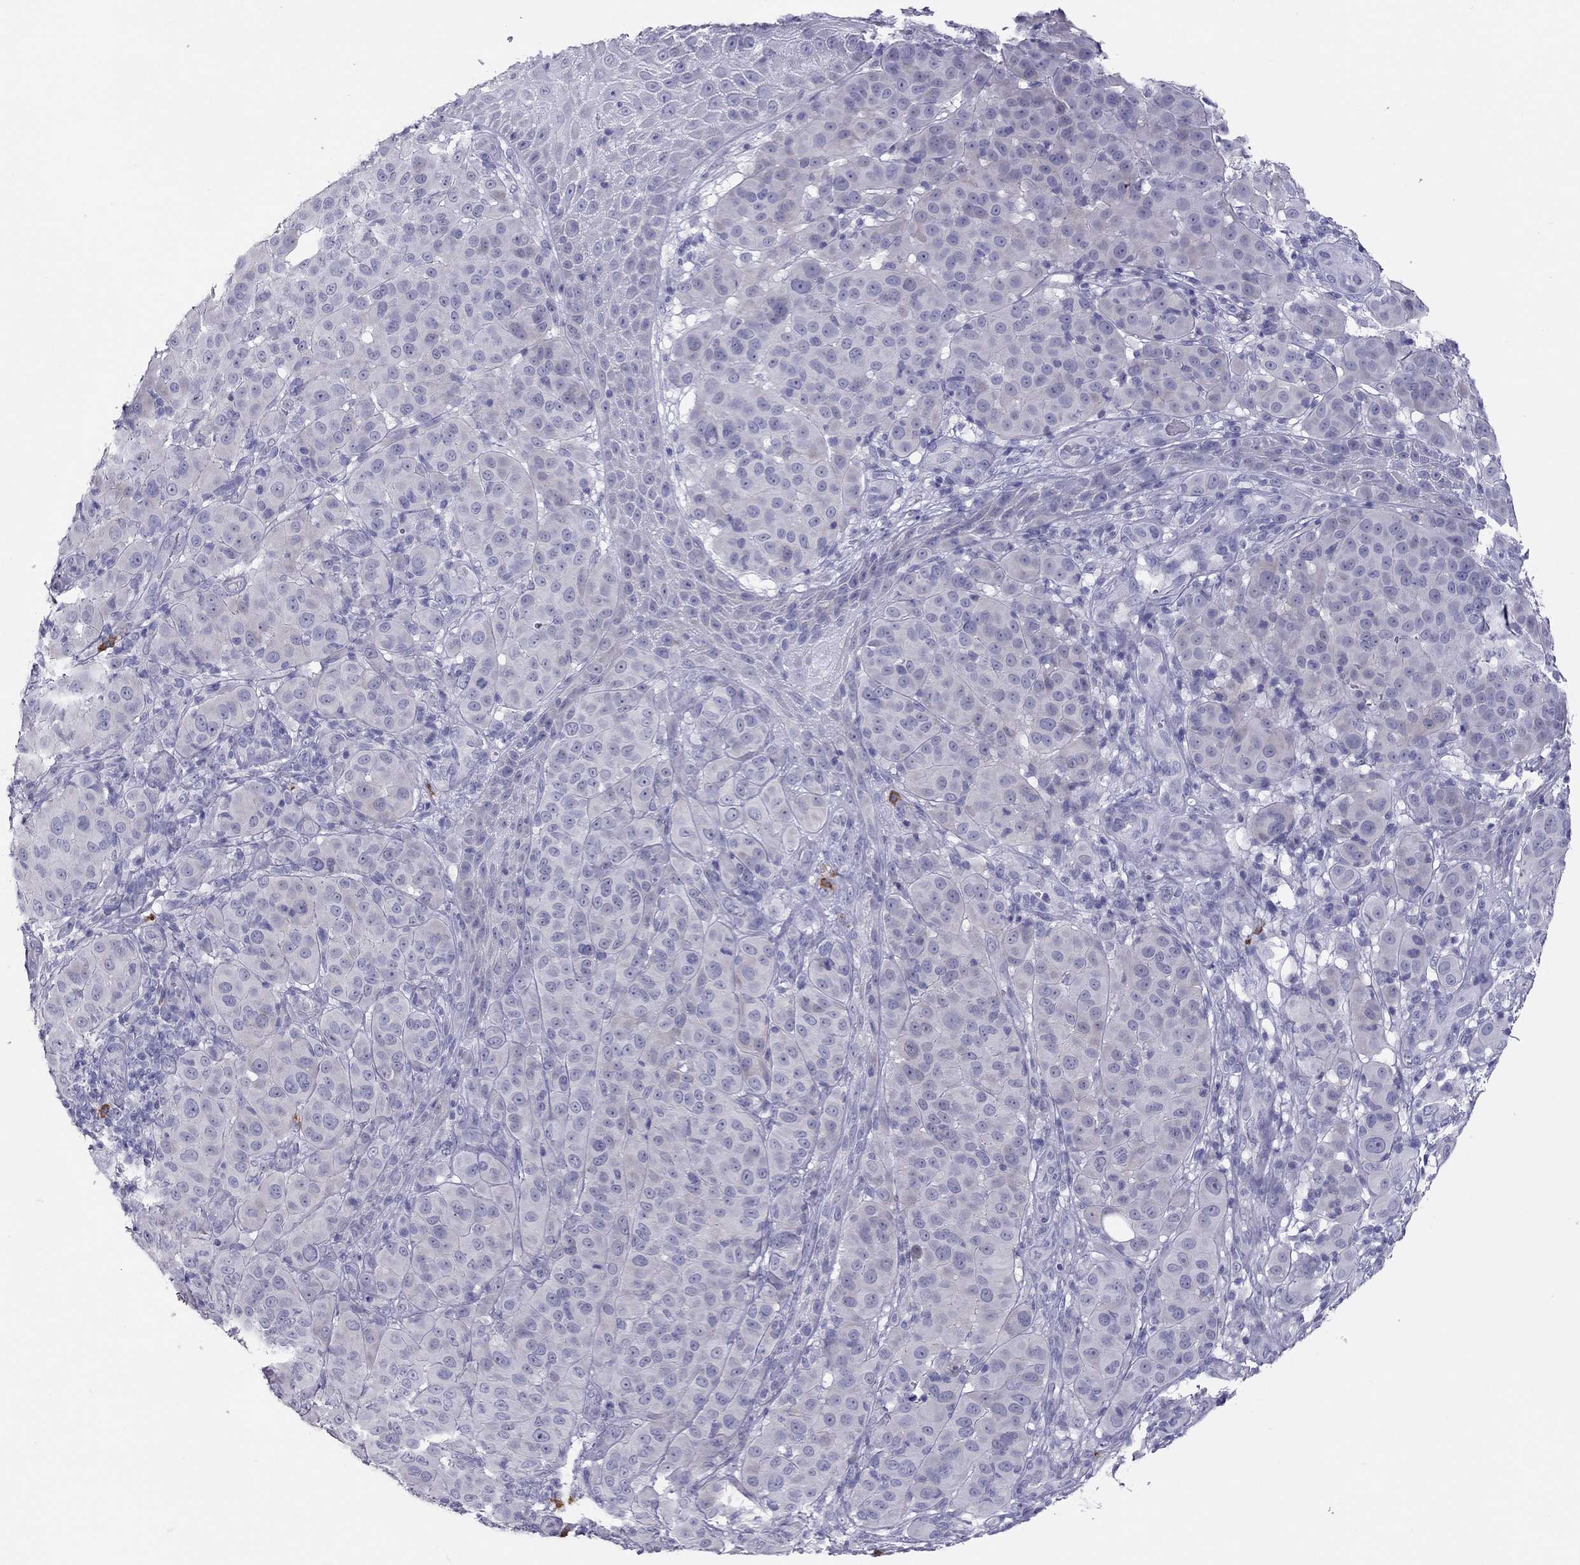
{"staining": {"intensity": "negative", "quantity": "none", "location": "none"}, "tissue": "melanoma", "cell_type": "Tumor cells", "image_type": "cancer", "snomed": [{"axis": "morphology", "description": "Malignant melanoma, NOS"}, {"axis": "topography", "description": "Skin"}], "caption": "Immunohistochemical staining of human melanoma reveals no significant positivity in tumor cells.", "gene": "IL17REL", "patient": {"sex": "female", "age": 87}}